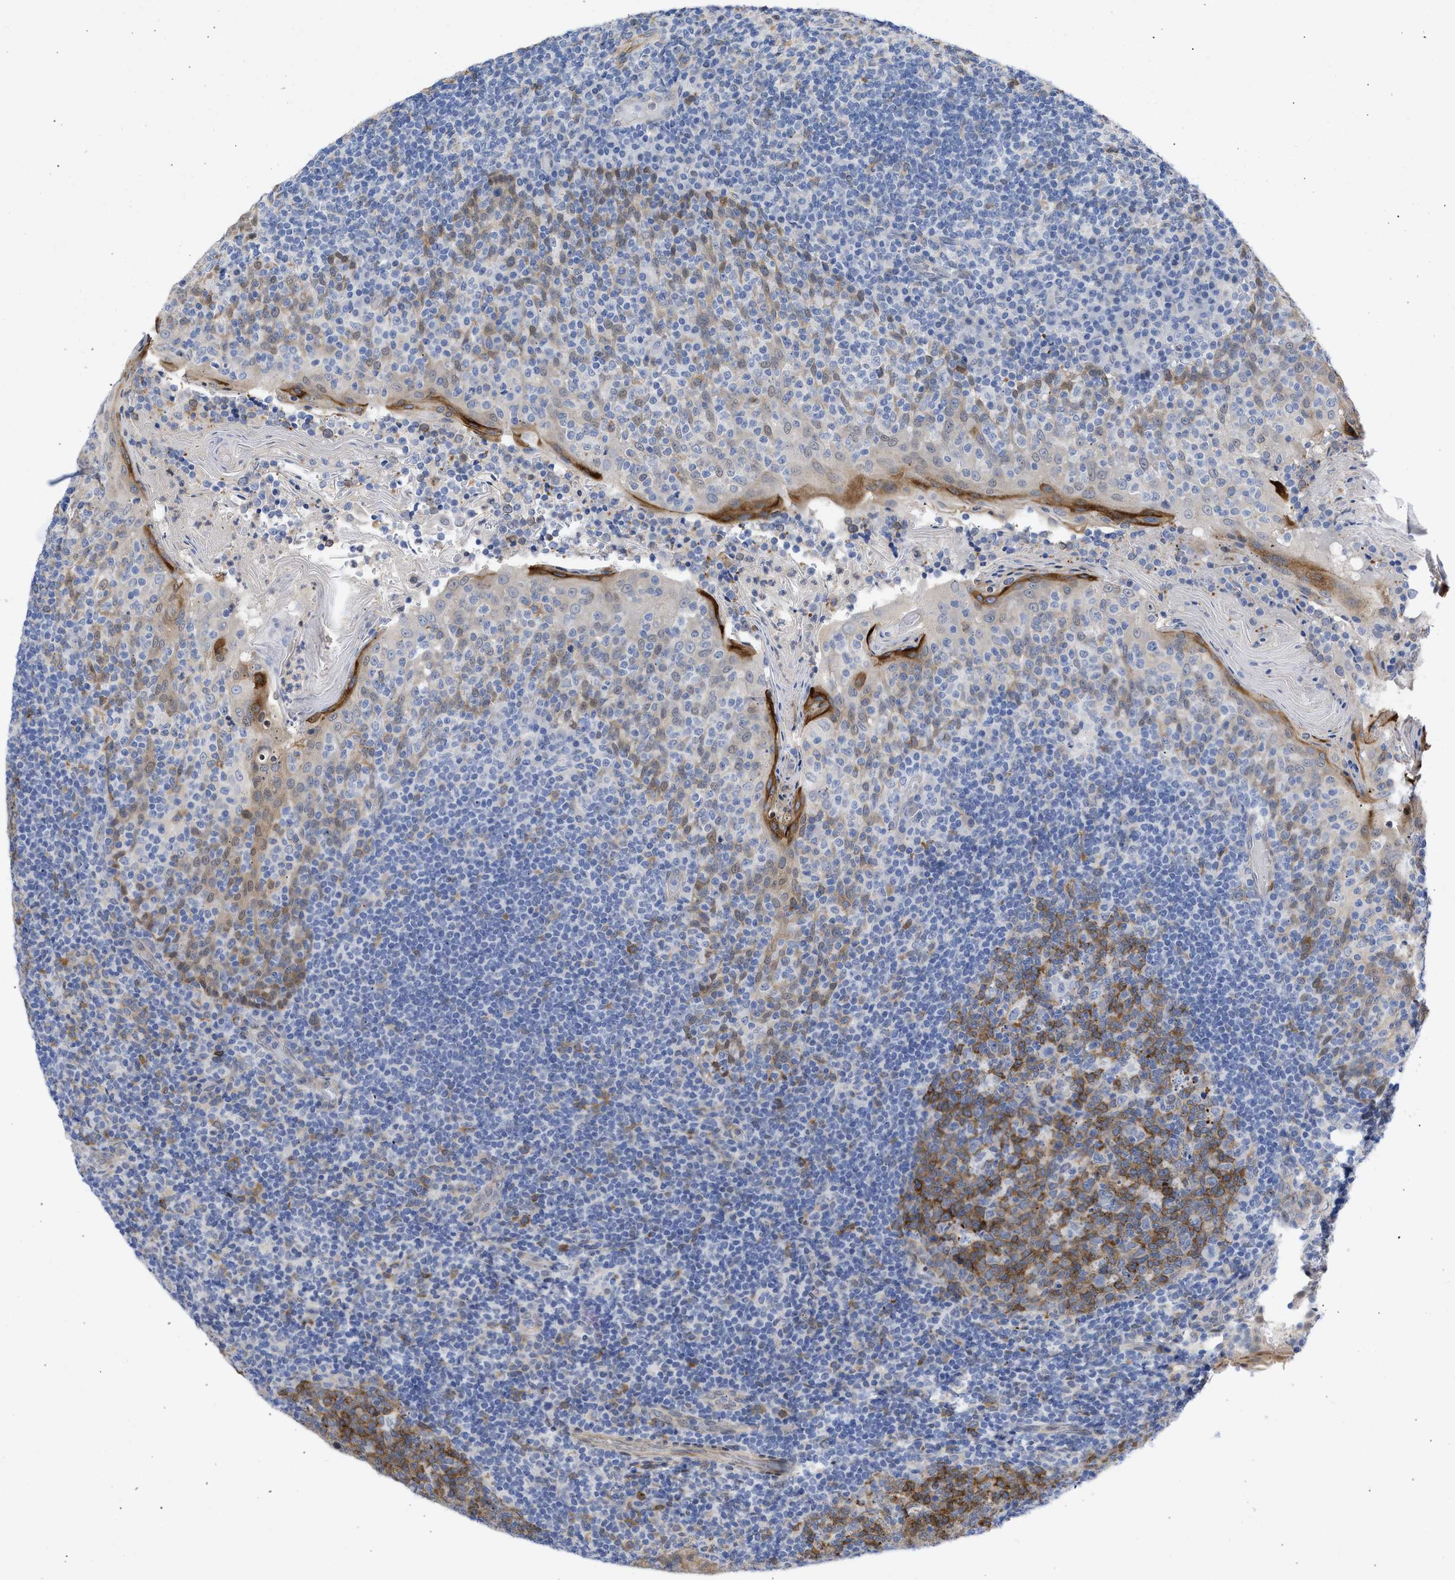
{"staining": {"intensity": "strong", "quantity": "25%-75%", "location": "cytoplasmic/membranous"}, "tissue": "tonsil", "cell_type": "Germinal center cells", "image_type": "normal", "snomed": [{"axis": "morphology", "description": "Normal tissue, NOS"}, {"axis": "topography", "description": "Tonsil"}], "caption": "Germinal center cells demonstrate high levels of strong cytoplasmic/membranous expression in about 25%-75% of cells in normal tonsil. (Brightfield microscopy of DAB IHC at high magnification).", "gene": "THRA", "patient": {"sex": "female", "age": 19}}